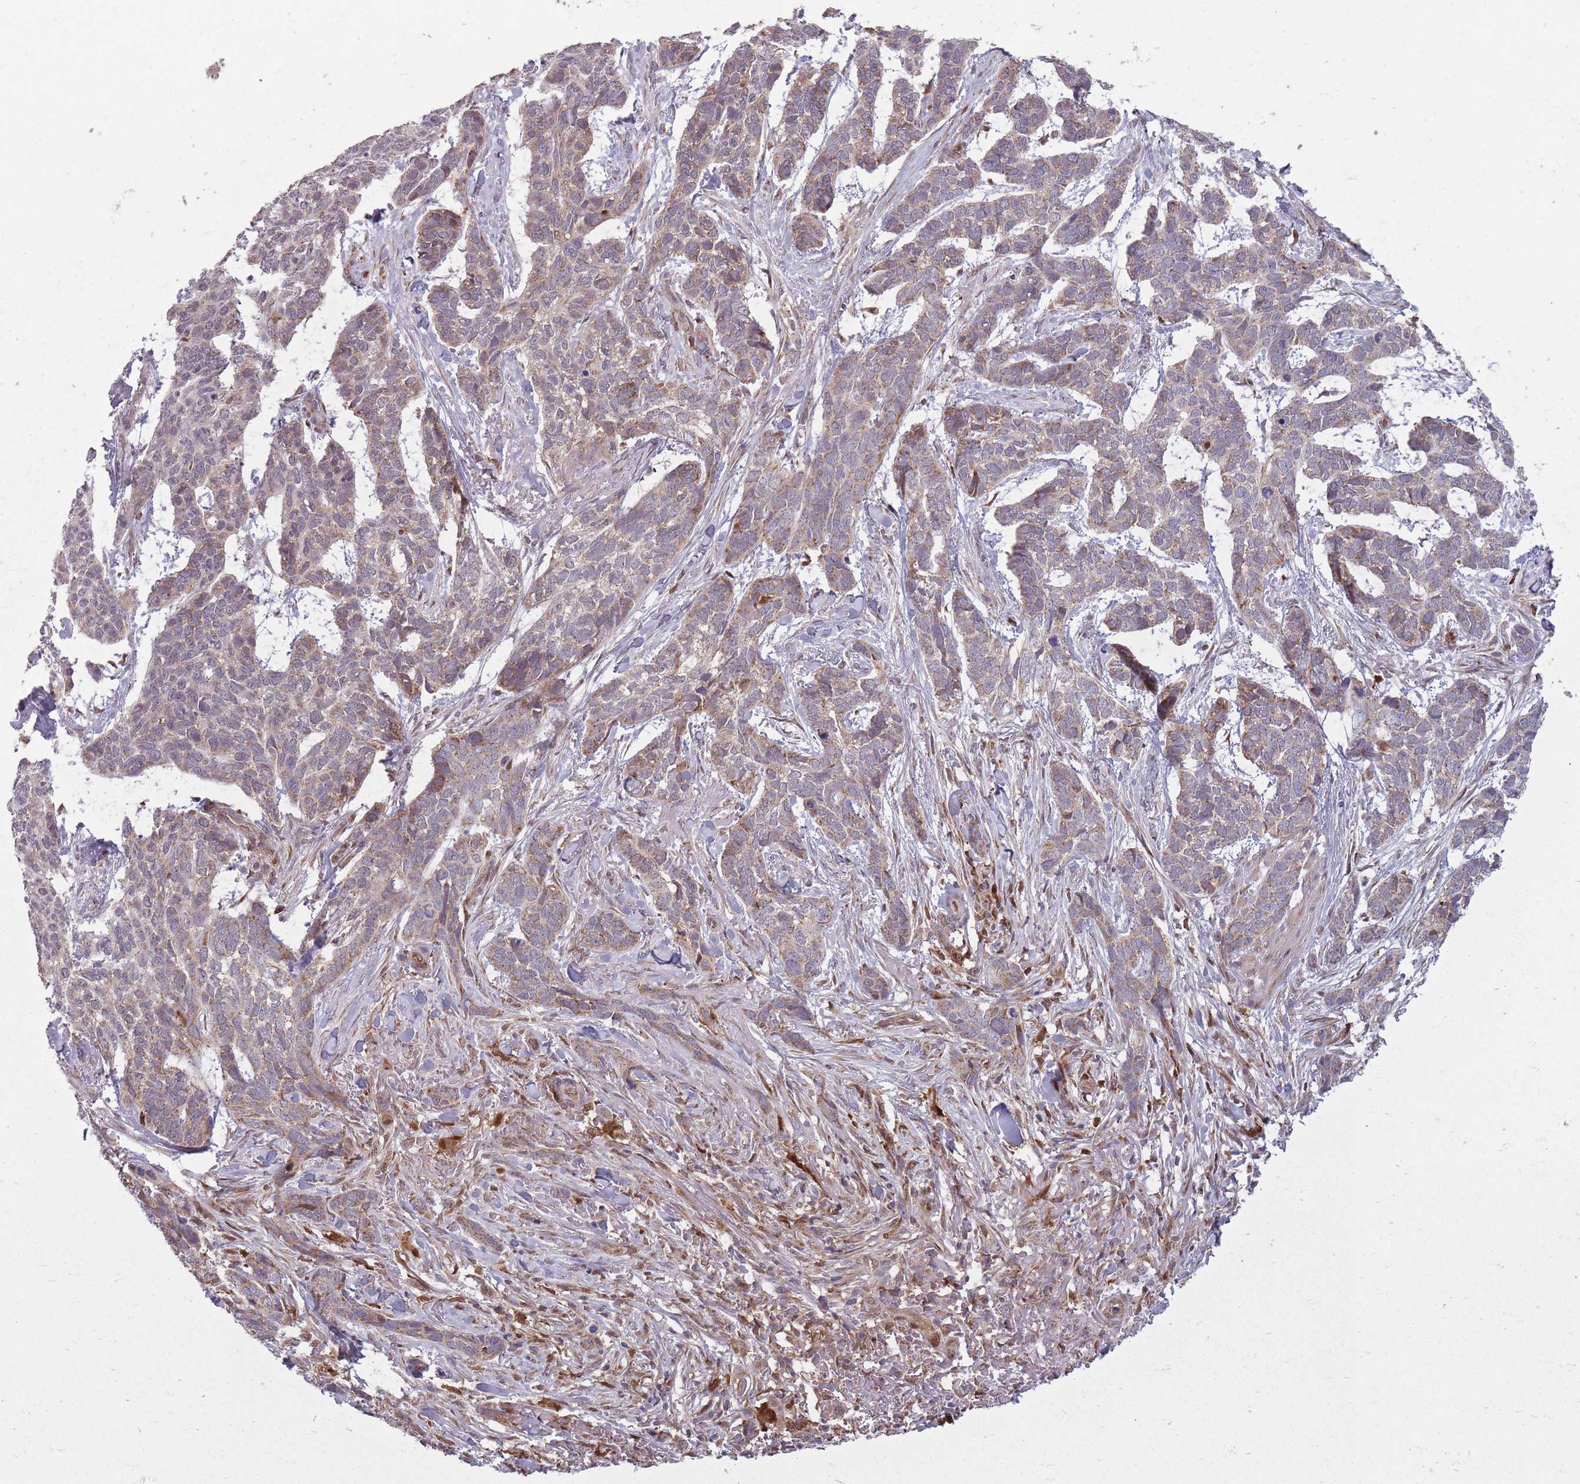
{"staining": {"intensity": "moderate", "quantity": "25%-75%", "location": "cytoplasmic/membranous"}, "tissue": "skin cancer", "cell_type": "Tumor cells", "image_type": "cancer", "snomed": [{"axis": "morphology", "description": "Basal cell carcinoma"}, {"axis": "topography", "description": "Skin"}], "caption": "The histopathology image demonstrates immunohistochemical staining of skin cancer. There is moderate cytoplasmic/membranous positivity is present in approximately 25%-75% of tumor cells. (Stains: DAB in brown, nuclei in blue, Microscopy: brightfield microscopy at high magnification).", "gene": "LGALS9", "patient": {"sex": "male", "age": 86}}